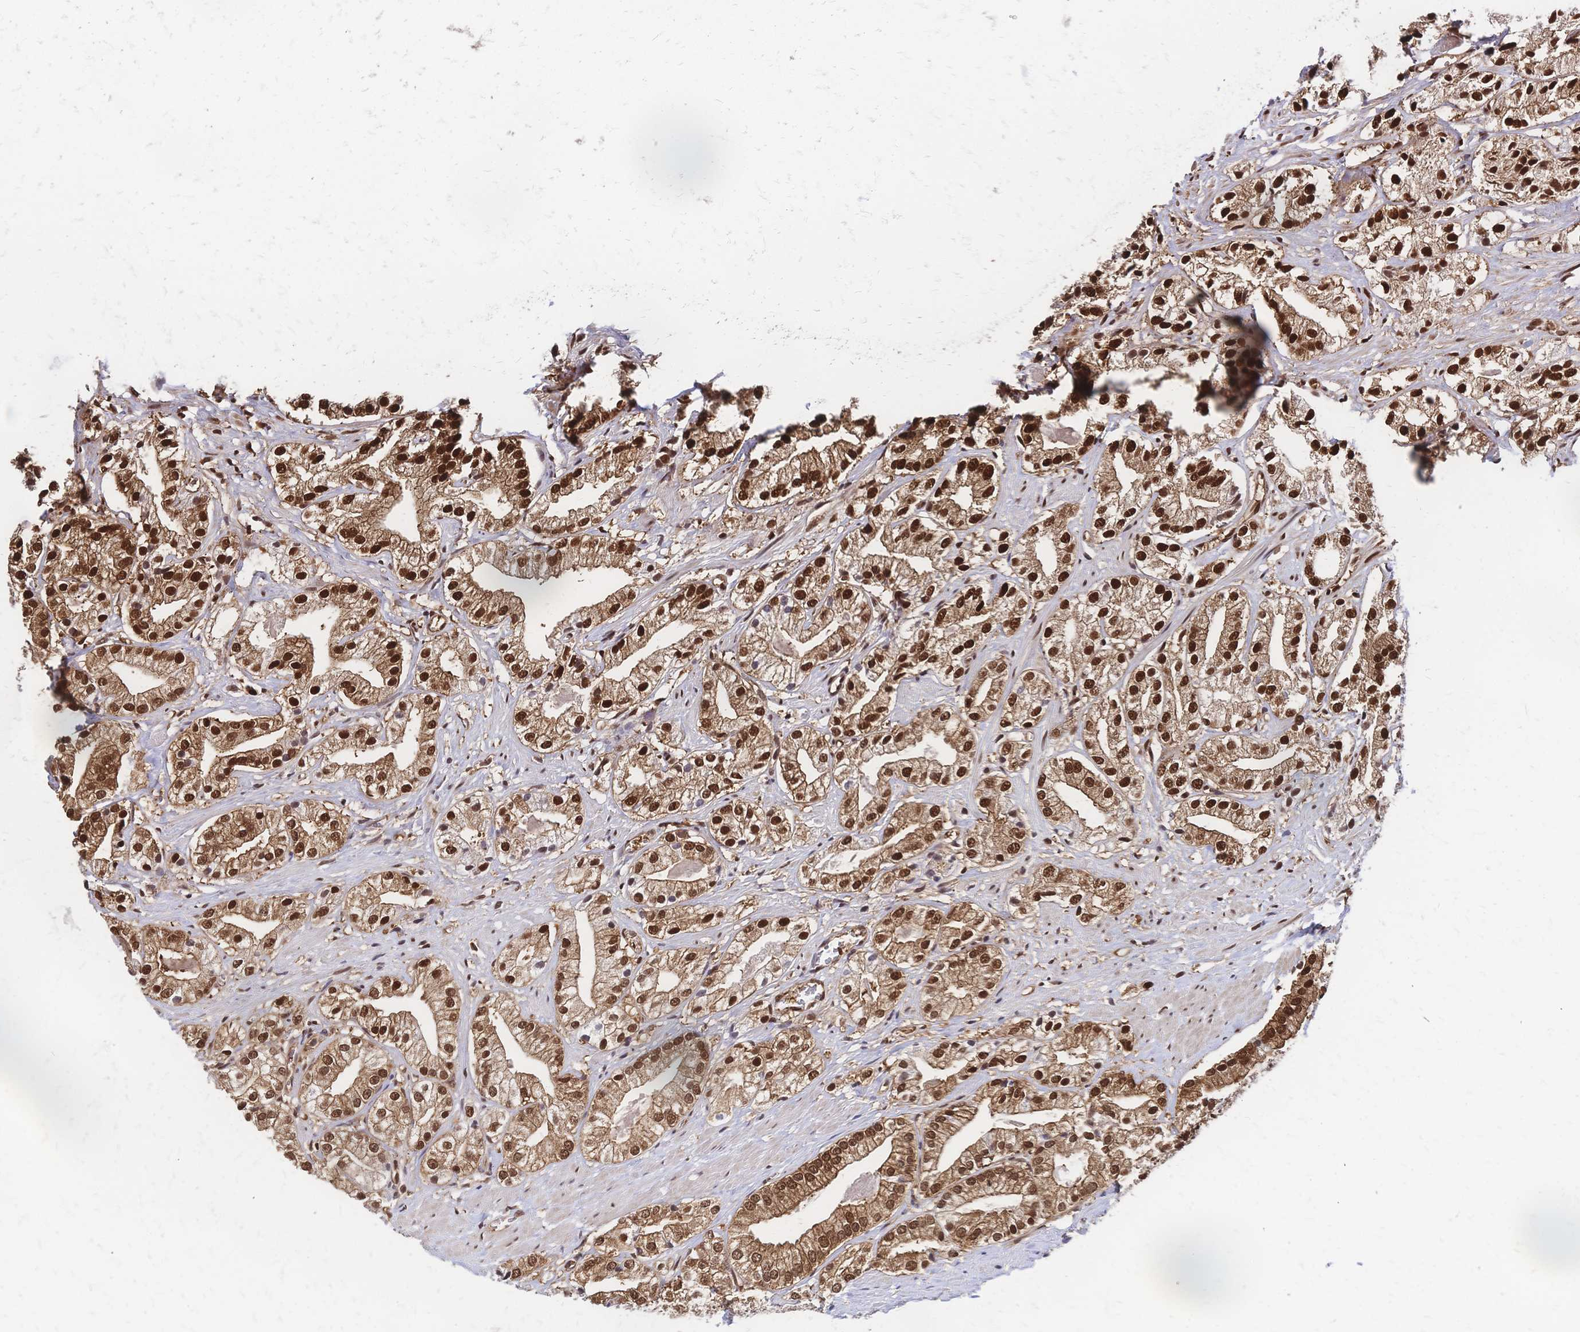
{"staining": {"intensity": "moderate", "quantity": ">75%", "location": "cytoplasmic/membranous,nuclear"}, "tissue": "prostate cancer", "cell_type": "Tumor cells", "image_type": "cancer", "snomed": [{"axis": "morphology", "description": "Adenocarcinoma, Low grade"}, {"axis": "topography", "description": "Prostate"}], "caption": "Immunohistochemistry (IHC) staining of prostate cancer, which exhibits medium levels of moderate cytoplasmic/membranous and nuclear staining in about >75% of tumor cells indicating moderate cytoplasmic/membranous and nuclear protein staining. The staining was performed using DAB (3,3'-diaminobenzidine) (brown) for protein detection and nuclei were counterstained in hematoxylin (blue).", "gene": "HDGF", "patient": {"sex": "male", "age": 69}}